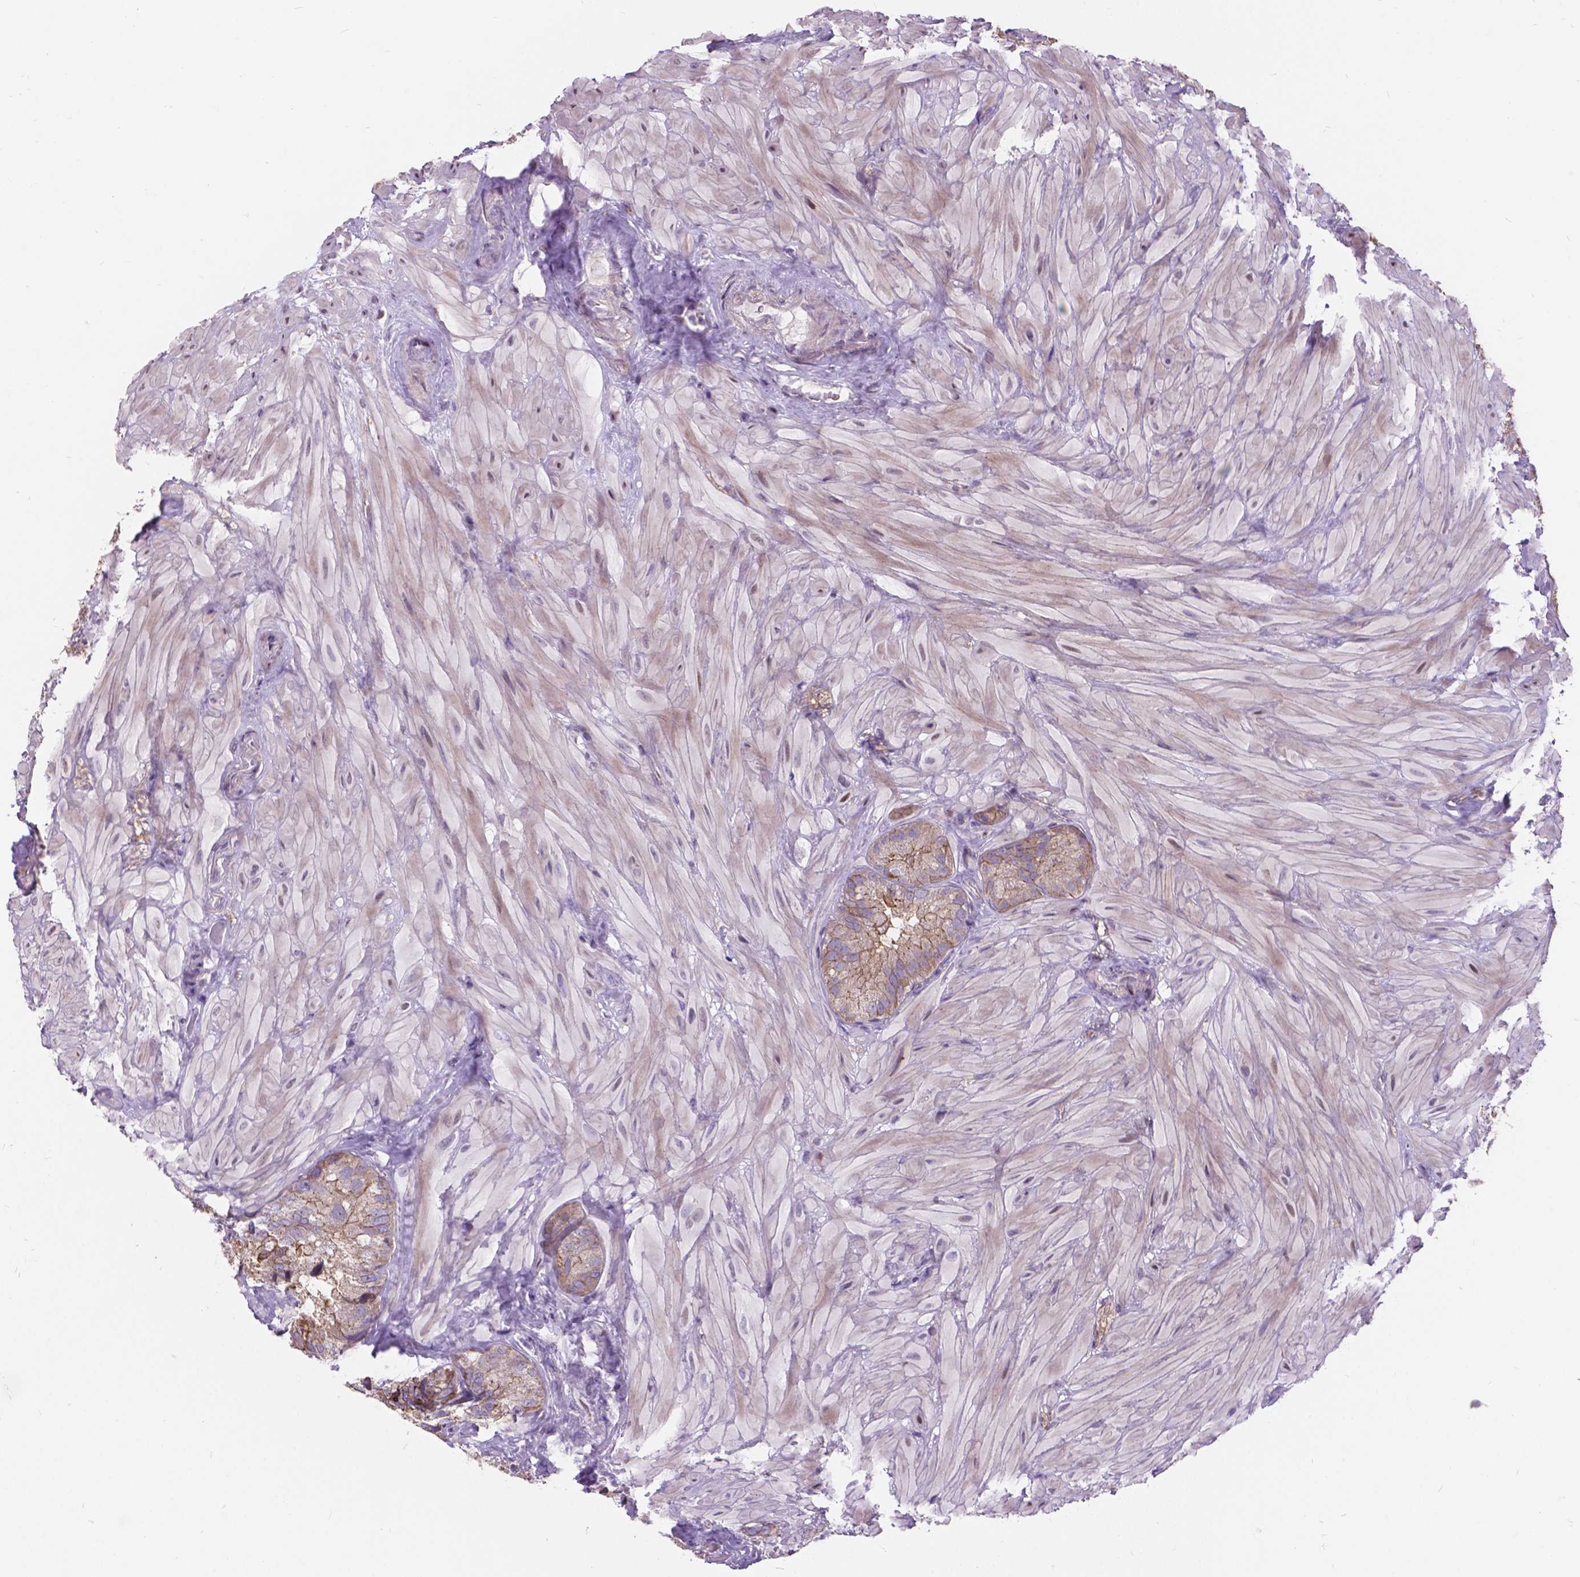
{"staining": {"intensity": "moderate", "quantity": "25%-75%", "location": "cytoplasmic/membranous"}, "tissue": "seminal vesicle", "cell_type": "Glandular cells", "image_type": "normal", "snomed": [{"axis": "morphology", "description": "Normal tissue, NOS"}, {"axis": "topography", "description": "Seminal veicle"}], "caption": "The photomicrograph shows staining of unremarkable seminal vesicle, revealing moderate cytoplasmic/membranous protein staining (brown color) within glandular cells.", "gene": "MYH14", "patient": {"sex": "male", "age": 60}}